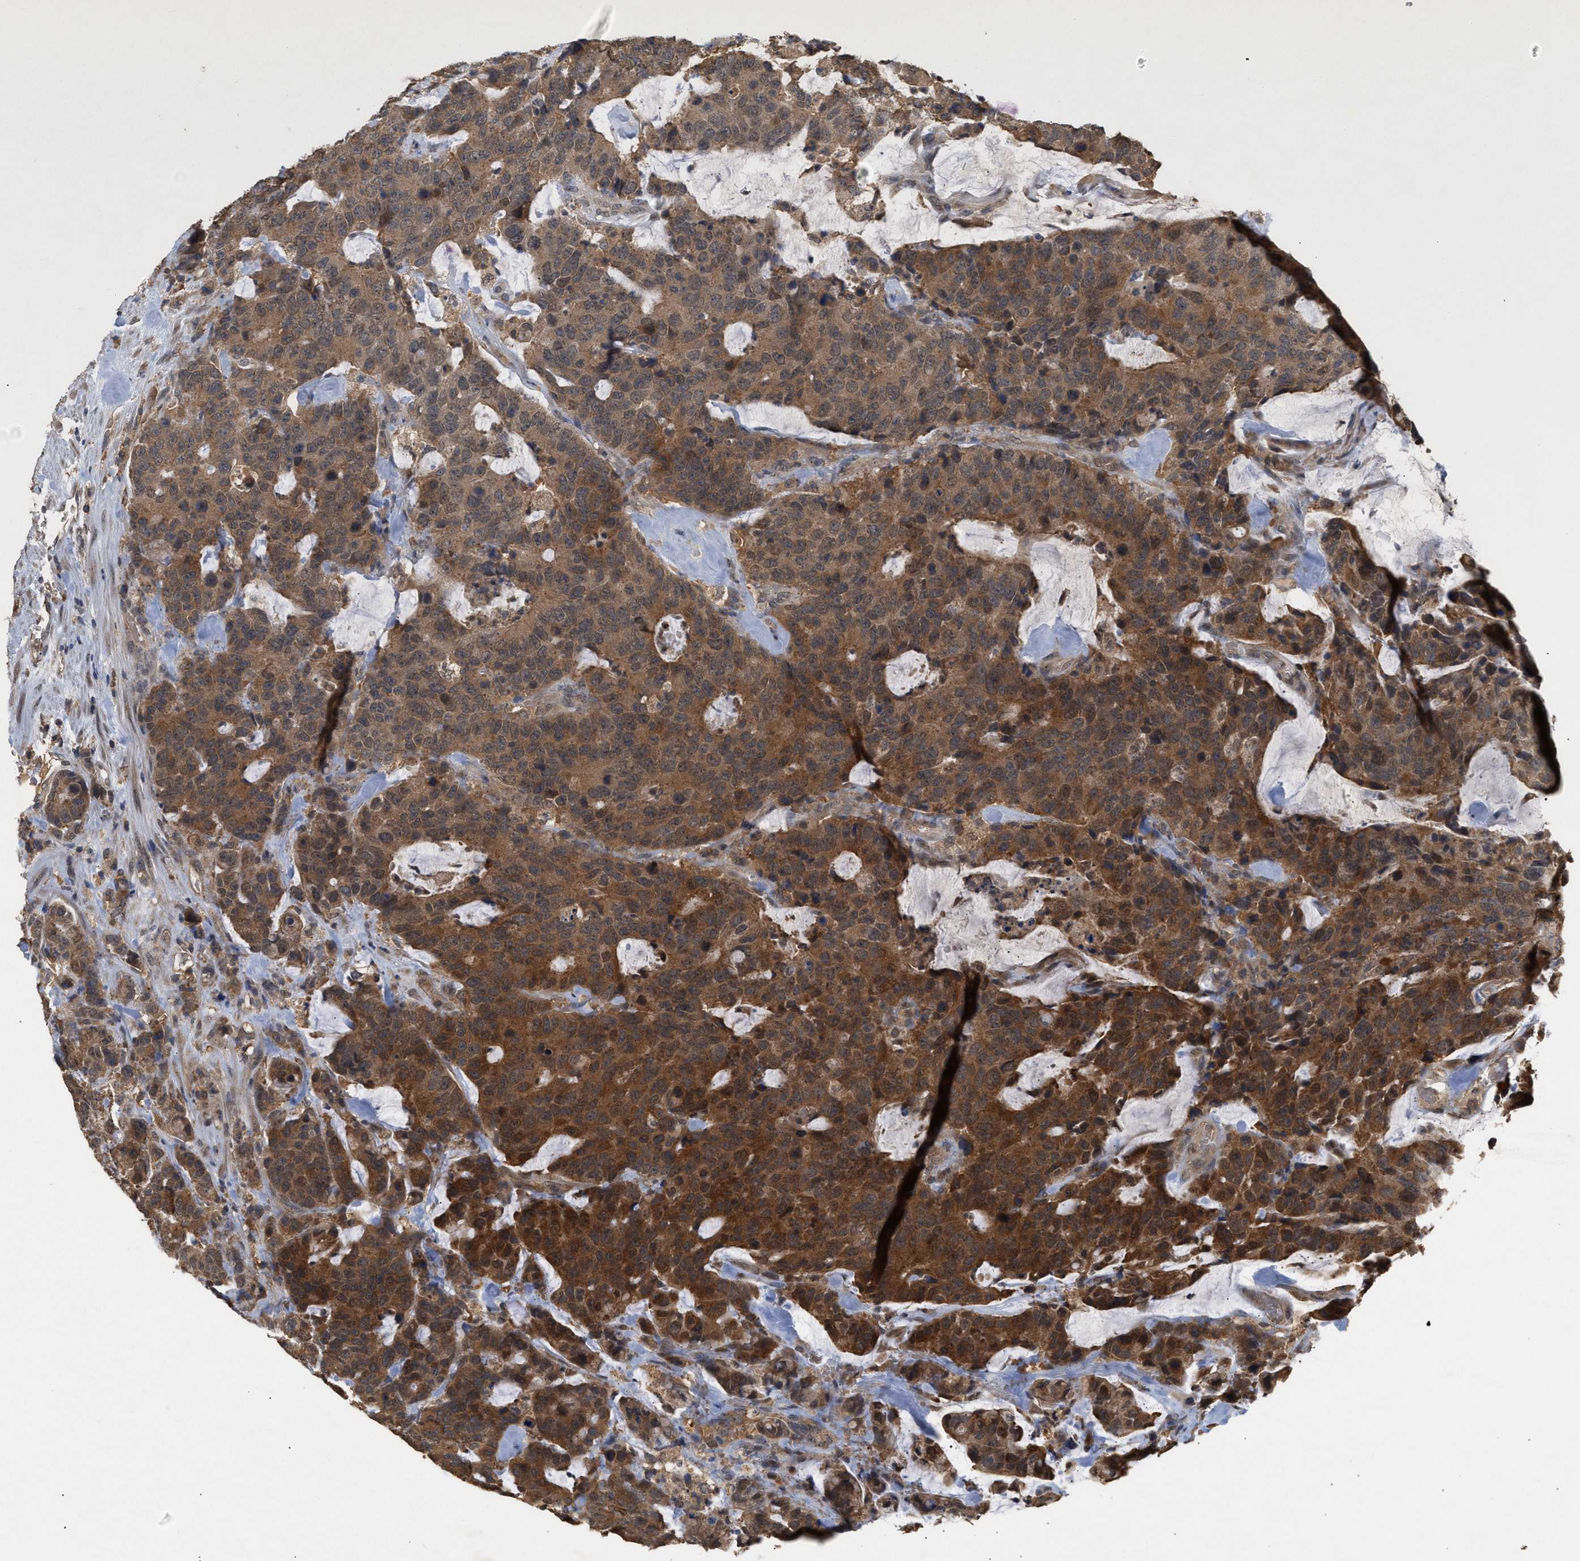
{"staining": {"intensity": "strong", "quantity": "25%-75%", "location": "cytoplasmic/membranous,nuclear"}, "tissue": "colorectal cancer", "cell_type": "Tumor cells", "image_type": "cancer", "snomed": [{"axis": "morphology", "description": "Adenocarcinoma, NOS"}, {"axis": "topography", "description": "Colon"}], "caption": "IHC staining of colorectal adenocarcinoma, which demonstrates high levels of strong cytoplasmic/membranous and nuclear expression in about 25%-75% of tumor cells indicating strong cytoplasmic/membranous and nuclear protein positivity. The staining was performed using DAB (3,3'-diaminobenzidine) (brown) for protein detection and nuclei were counterstained in hematoxylin (blue).", "gene": "FITM1", "patient": {"sex": "female", "age": 86}}